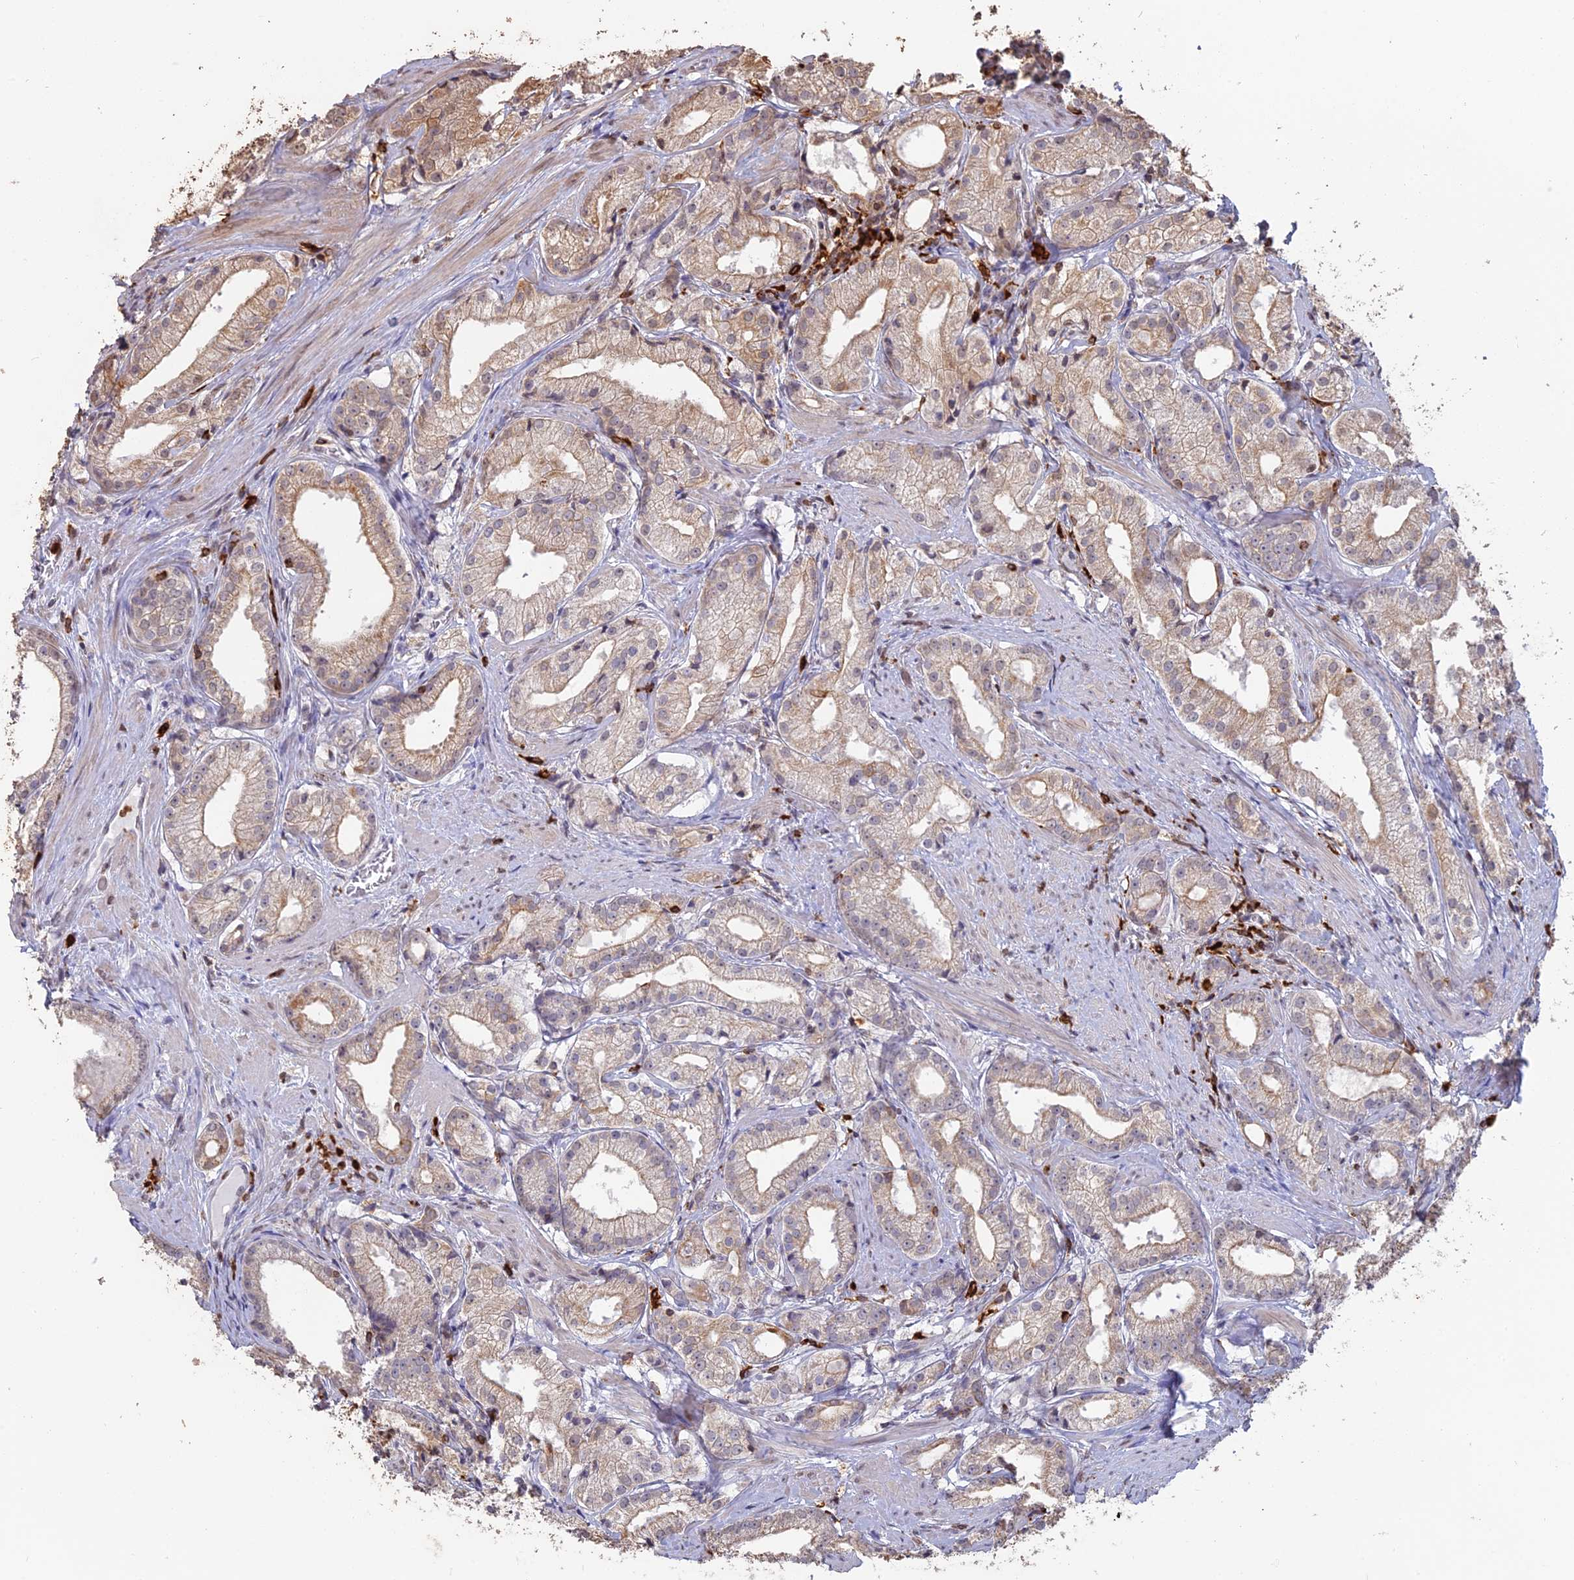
{"staining": {"intensity": "weak", "quantity": "25%-75%", "location": "cytoplasmic/membranous"}, "tissue": "prostate cancer", "cell_type": "Tumor cells", "image_type": "cancer", "snomed": [{"axis": "morphology", "description": "Adenocarcinoma, Low grade"}, {"axis": "topography", "description": "Prostate"}], "caption": "Immunohistochemistry histopathology image of prostate adenocarcinoma (low-grade) stained for a protein (brown), which exhibits low levels of weak cytoplasmic/membranous staining in about 25%-75% of tumor cells.", "gene": "APOBR", "patient": {"sex": "male", "age": 57}}